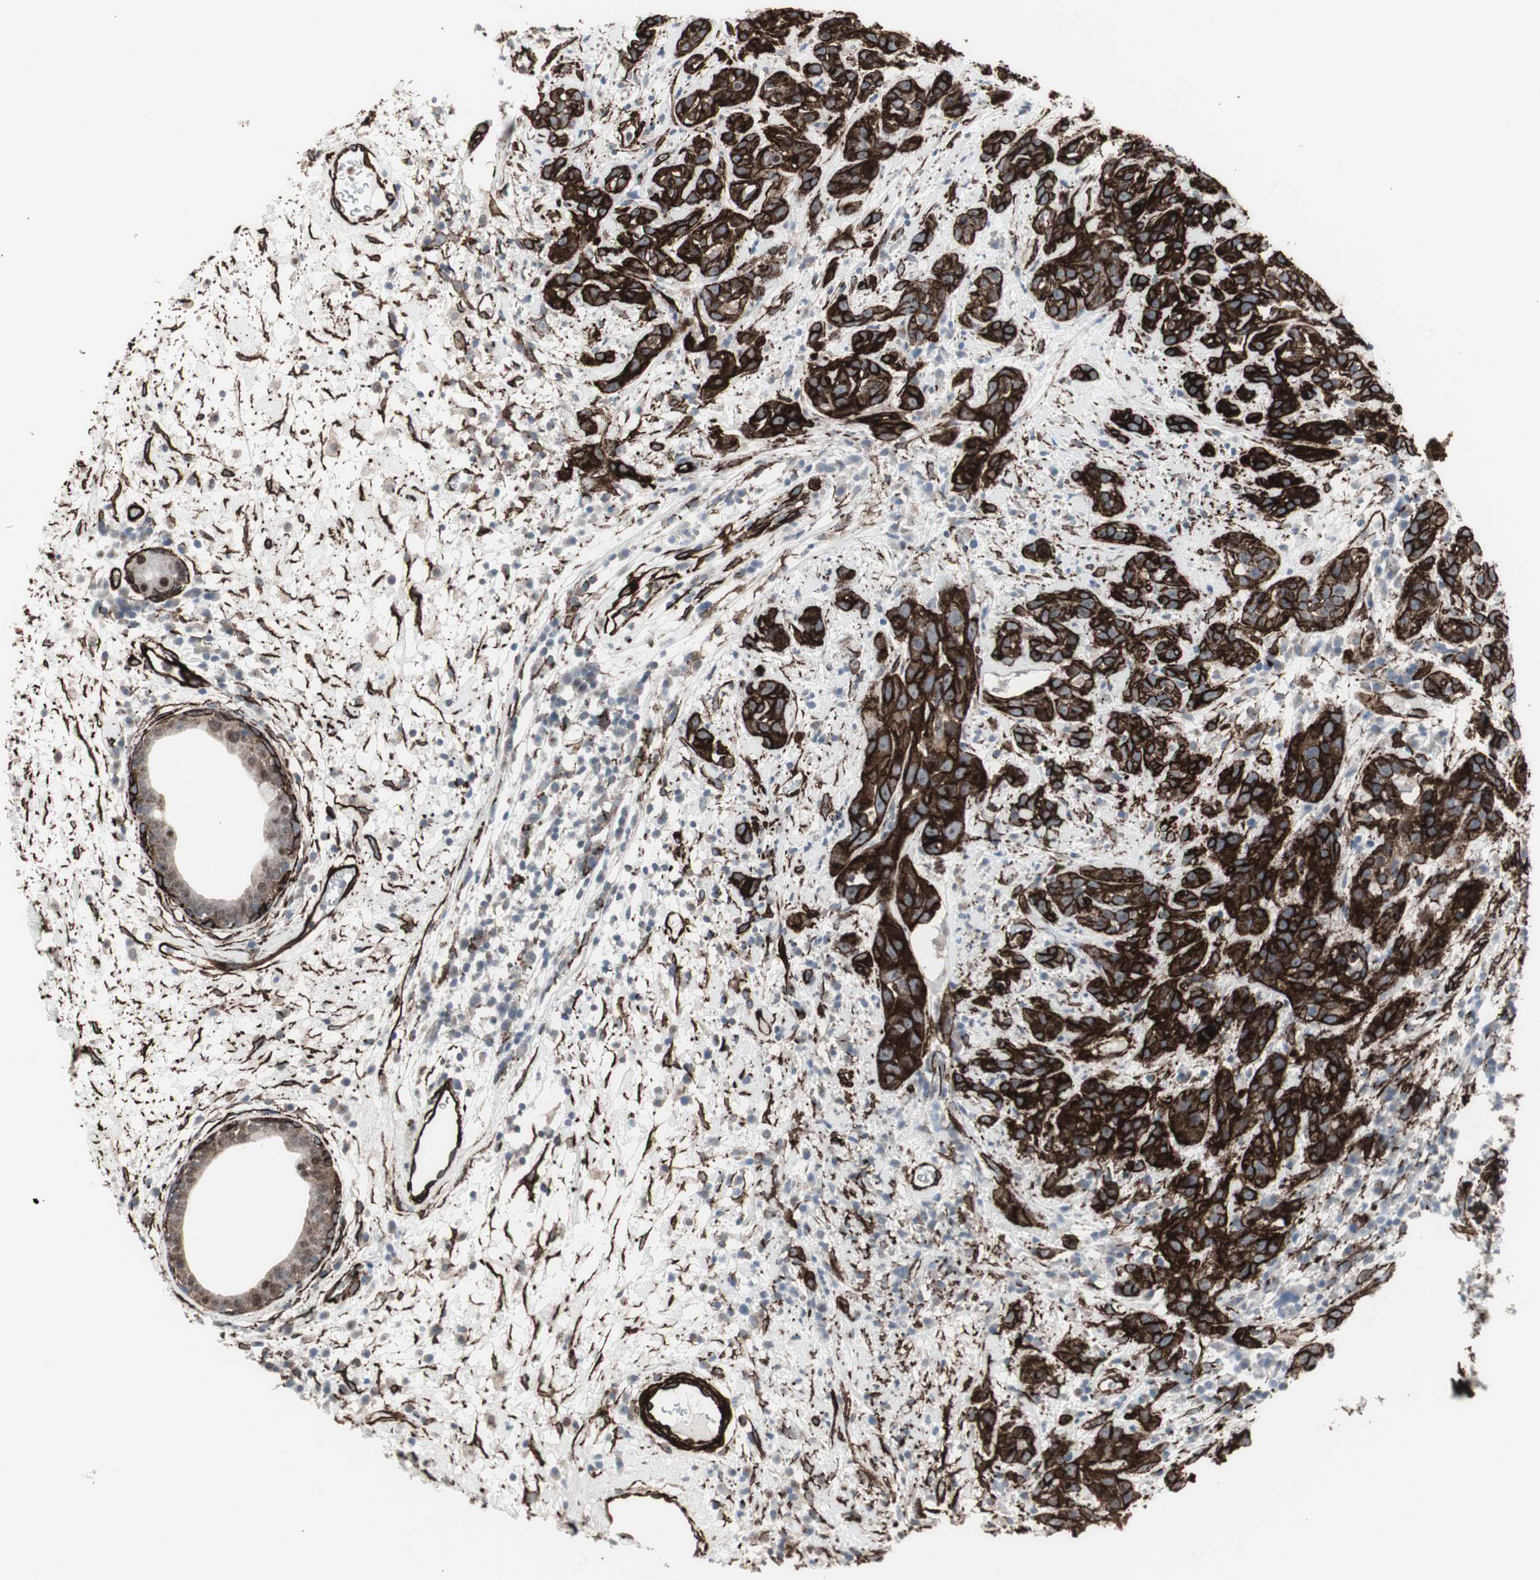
{"staining": {"intensity": "strong", "quantity": ">75%", "location": "cytoplasmic/membranous"}, "tissue": "head and neck cancer", "cell_type": "Tumor cells", "image_type": "cancer", "snomed": [{"axis": "morphology", "description": "Squamous cell carcinoma, NOS"}, {"axis": "topography", "description": "Head-Neck"}], "caption": "Protein analysis of head and neck cancer (squamous cell carcinoma) tissue reveals strong cytoplasmic/membranous positivity in approximately >75% of tumor cells.", "gene": "PDGFA", "patient": {"sex": "male", "age": 62}}